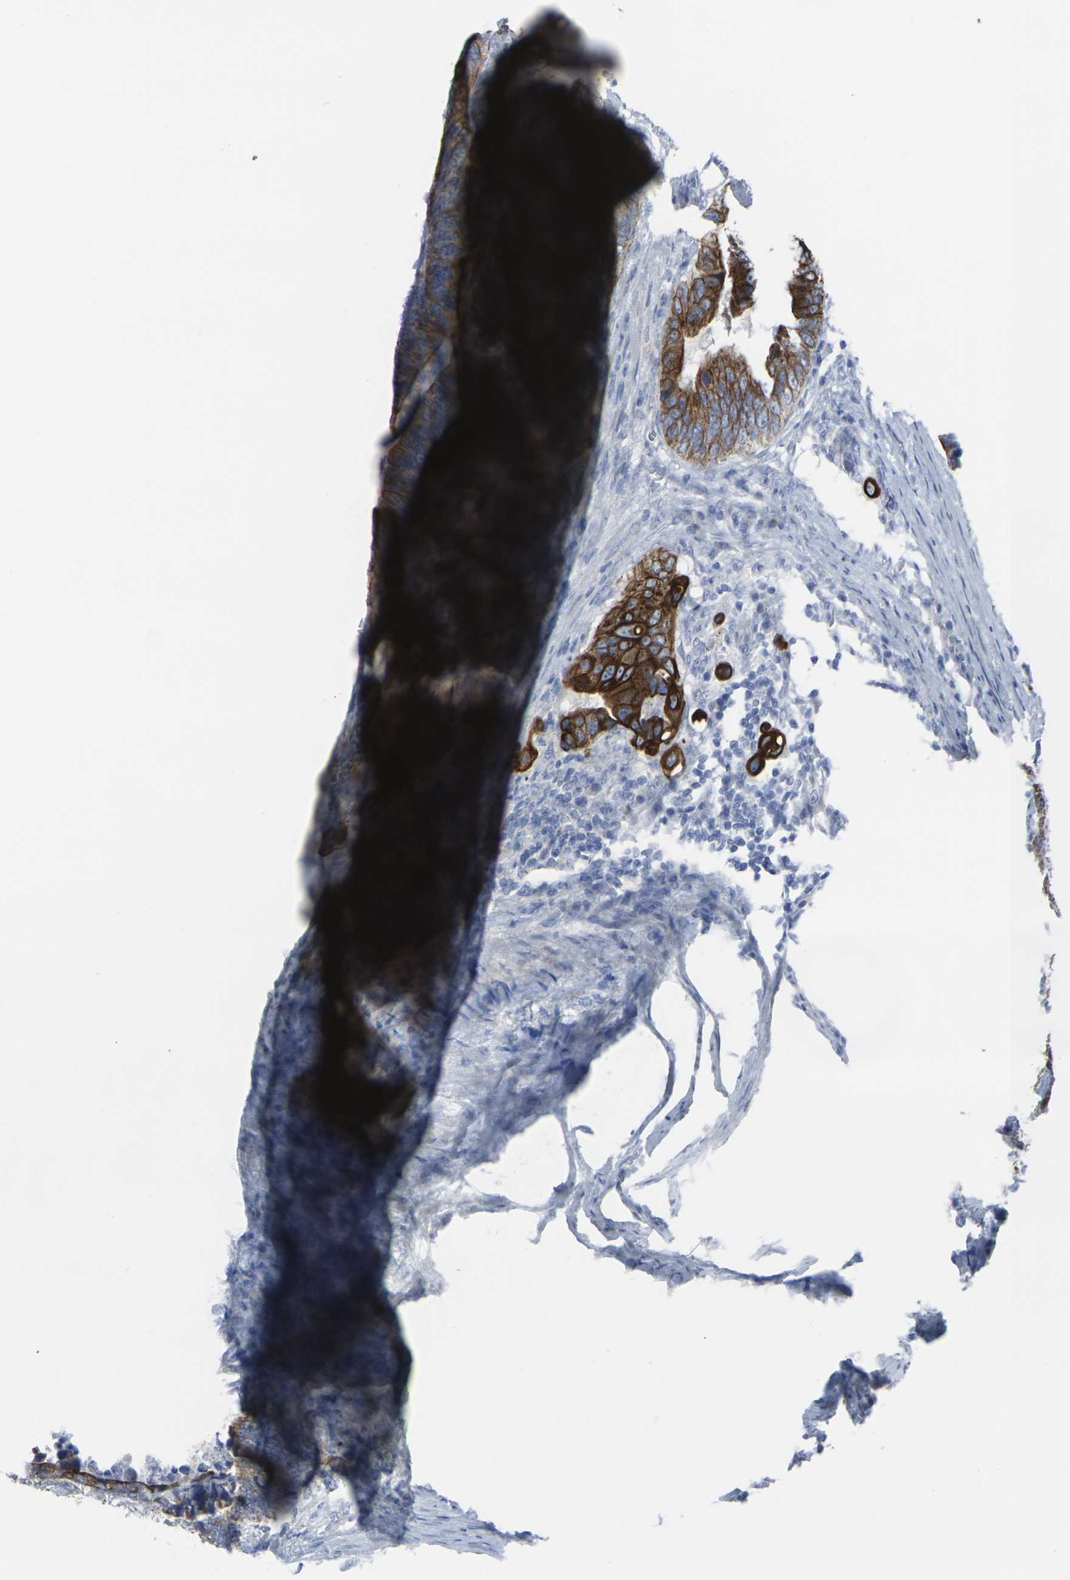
{"staining": {"intensity": "strong", "quantity": "<25%", "location": "cytoplasmic/membranous"}, "tissue": "colorectal cancer", "cell_type": "Tumor cells", "image_type": "cancer", "snomed": [{"axis": "morphology", "description": "Adenocarcinoma, NOS"}, {"axis": "topography", "description": "Colon"}], "caption": "This photomicrograph shows immunohistochemistry staining of colorectal cancer (adenocarcinoma), with medium strong cytoplasmic/membranous expression in about <25% of tumor cells.", "gene": "ANKRD46", "patient": {"sex": "male", "age": 72}}